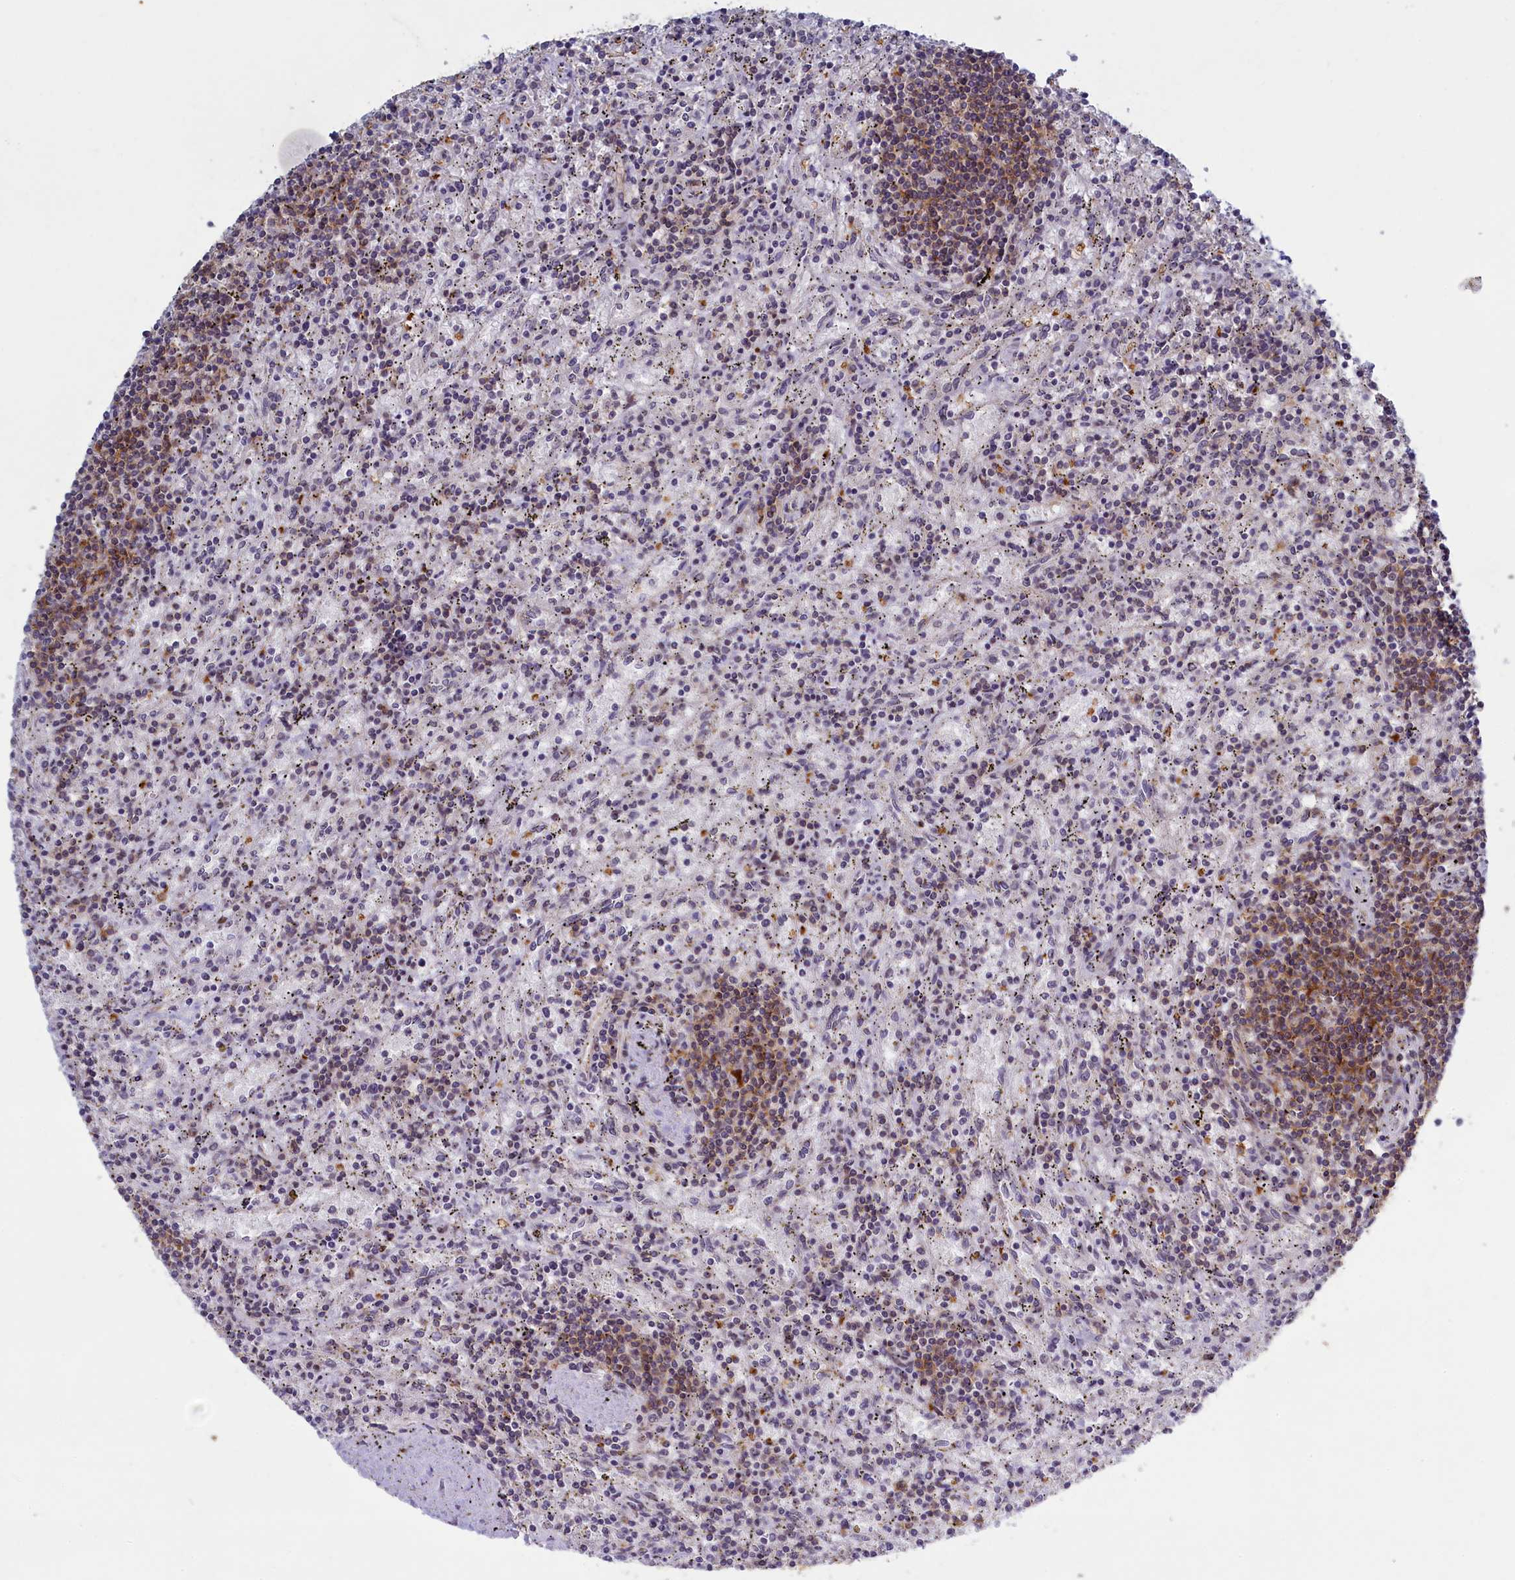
{"staining": {"intensity": "moderate", "quantity": "25%-75%", "location": "cytoplasmic/membranous"}, "tissue": "lymphoma", "cell_type": "Tumor cells", "image_type": "cancer", "snomed": [{"axis": "morphology", "description": "Malignant lymphoma, non-Hodgkin's type, Low grade"}, {"axis": "topography", "description": "Spleen"}], "caption": "This is a micrograph of IHC staining of low-grade malignant lymphoma, non-Hodgkin's type, which shows moderate staining in the cytoplasmic/membranous of tumor cells.", "gene": "ATF7IP2", "patient": {"sex": "male", "age": 76}}